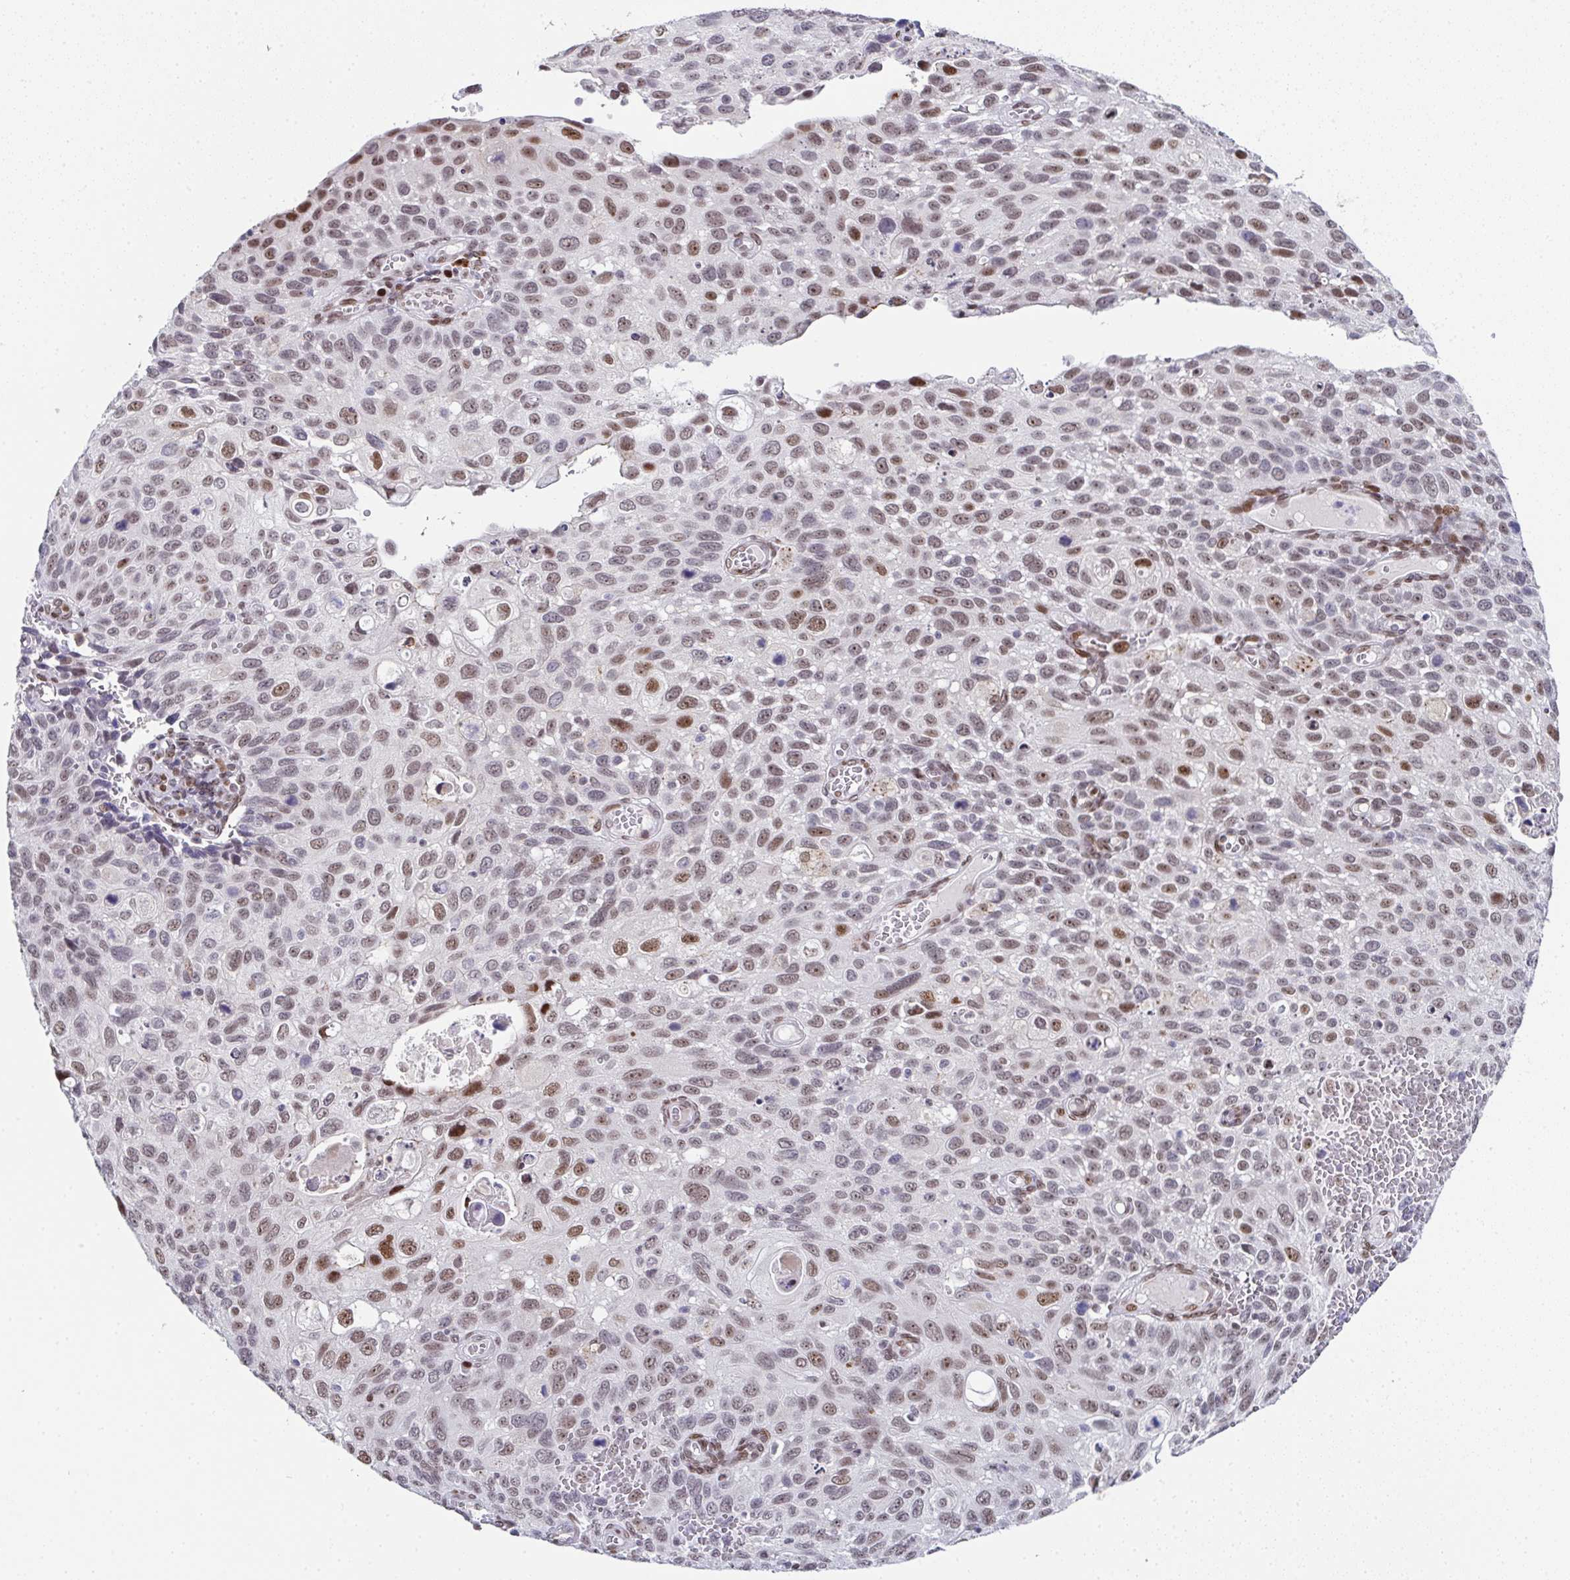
{"staining": {"intensity": "moderate", "quantity": "25%-75%", "location": "nuclear"}, "tissue": "cervical cancer", "cell_type": "Tumor cells", "image_type": "cancer", "snomed": [{"axis": "morphology", "description": "Squamous cell carcinoma, NOS"}, {"axis": "topography", "description": "Cervix"}], "caption": "This is a histology image of immunohistochemistry staining of cervical cancer, which shows moderate expression in the nuclear of tumor cells.", "gene": "RB1", "patient": {"sex": "female", "age": 70}}